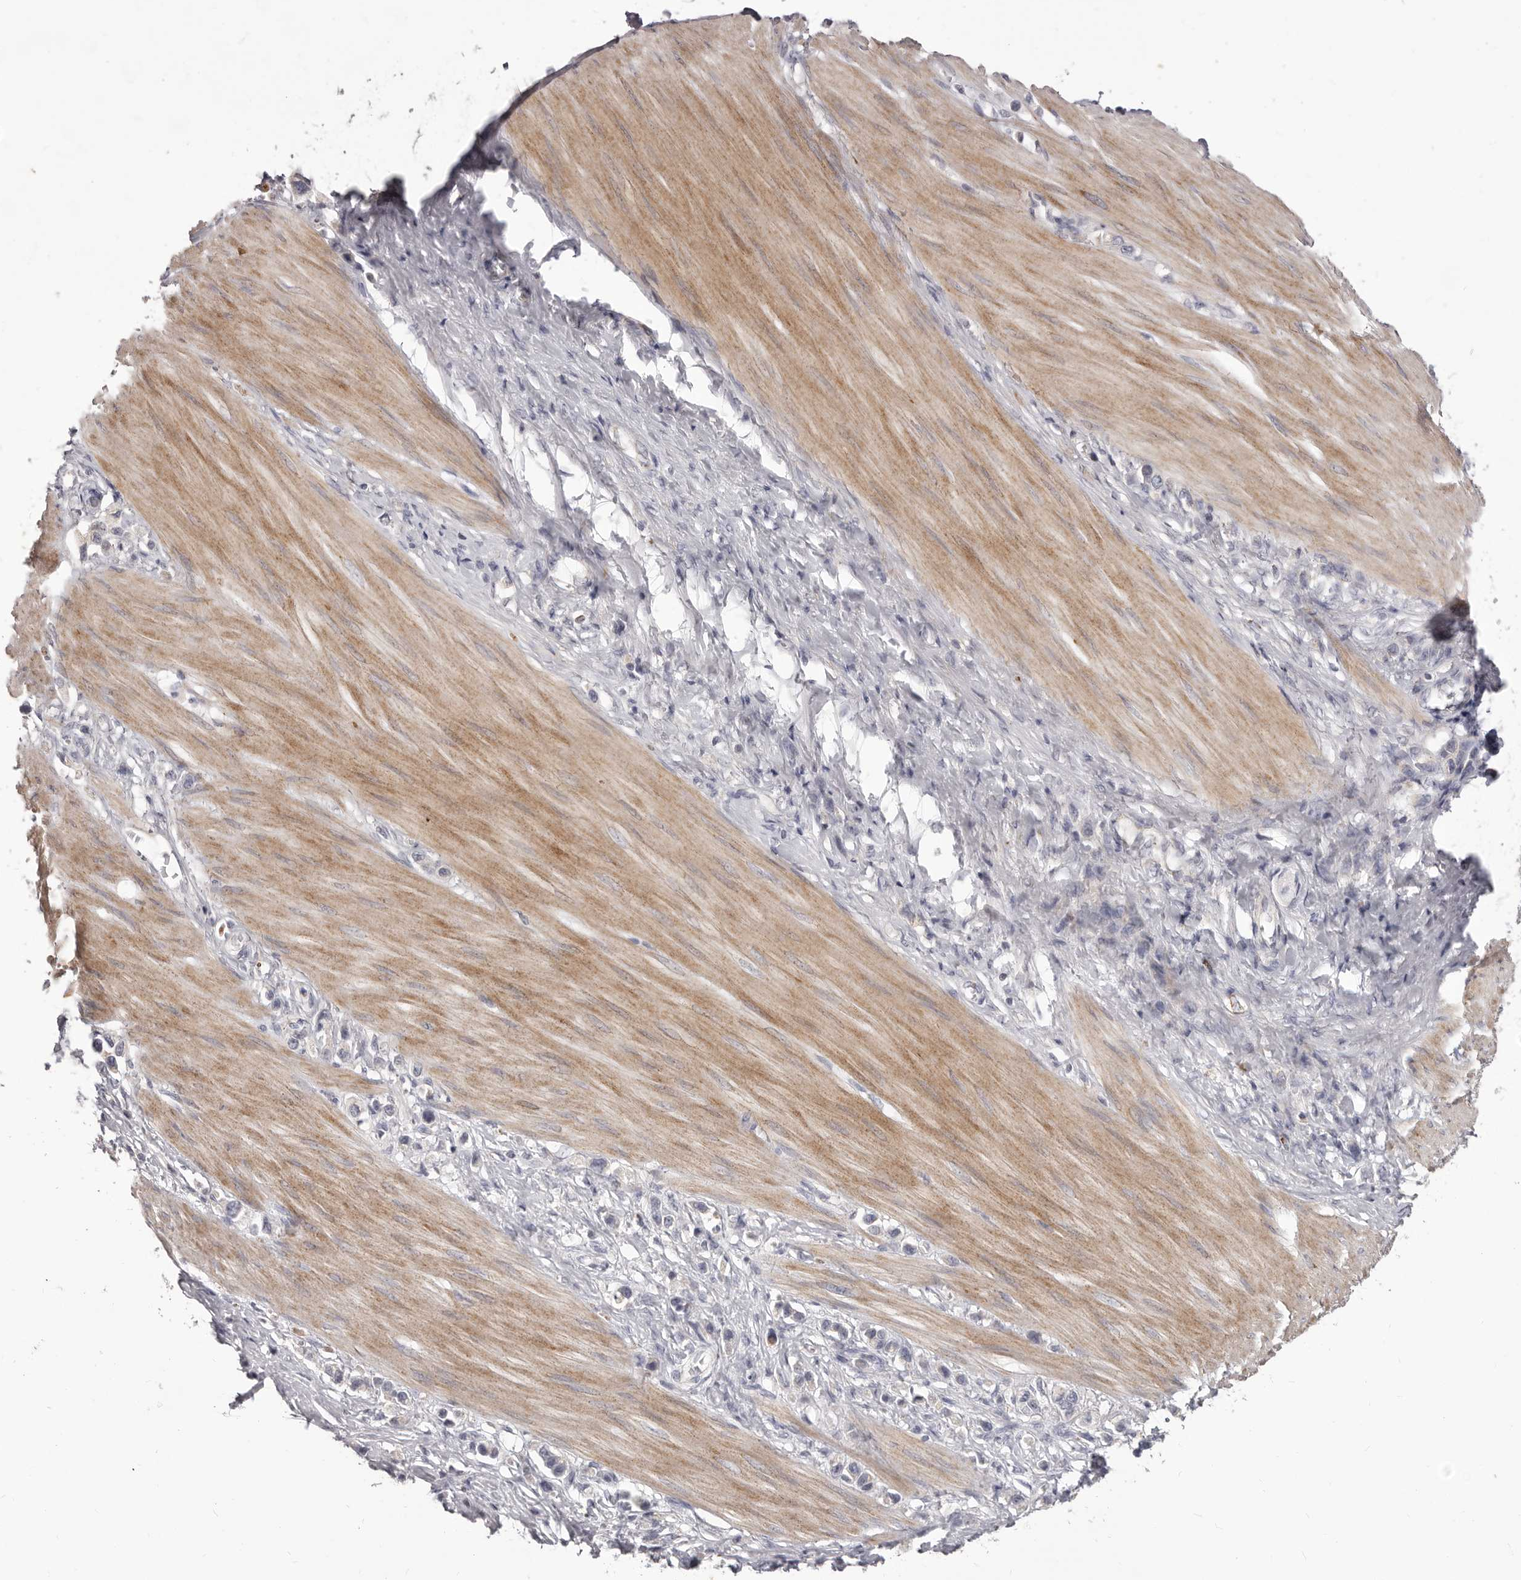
{"staining": {"intensity": "negative", "quantity": "none", "location": "none"}, "tissue": "stomach cancer", "cell_type": "Tumor cells", "image_type": "cancer", "snomed": [{"axis": "morphology", "description": "Adenocarcinoma, NOS"}, {"axis": "topography", "description": "Stomach"}], "caption": "IHC micrograph of neoplastic tissue: stomach cancer stained with DAB shows no significant protein expression in tumor cells. Brightfield microscopy of IHC stained with DAB (3,3'-diaminobenzidine) (brown) and hematoxylin (blue), captured at high magnification.", "gene": "PRMT2", "patient": {"sex": "female", "age": 65}}